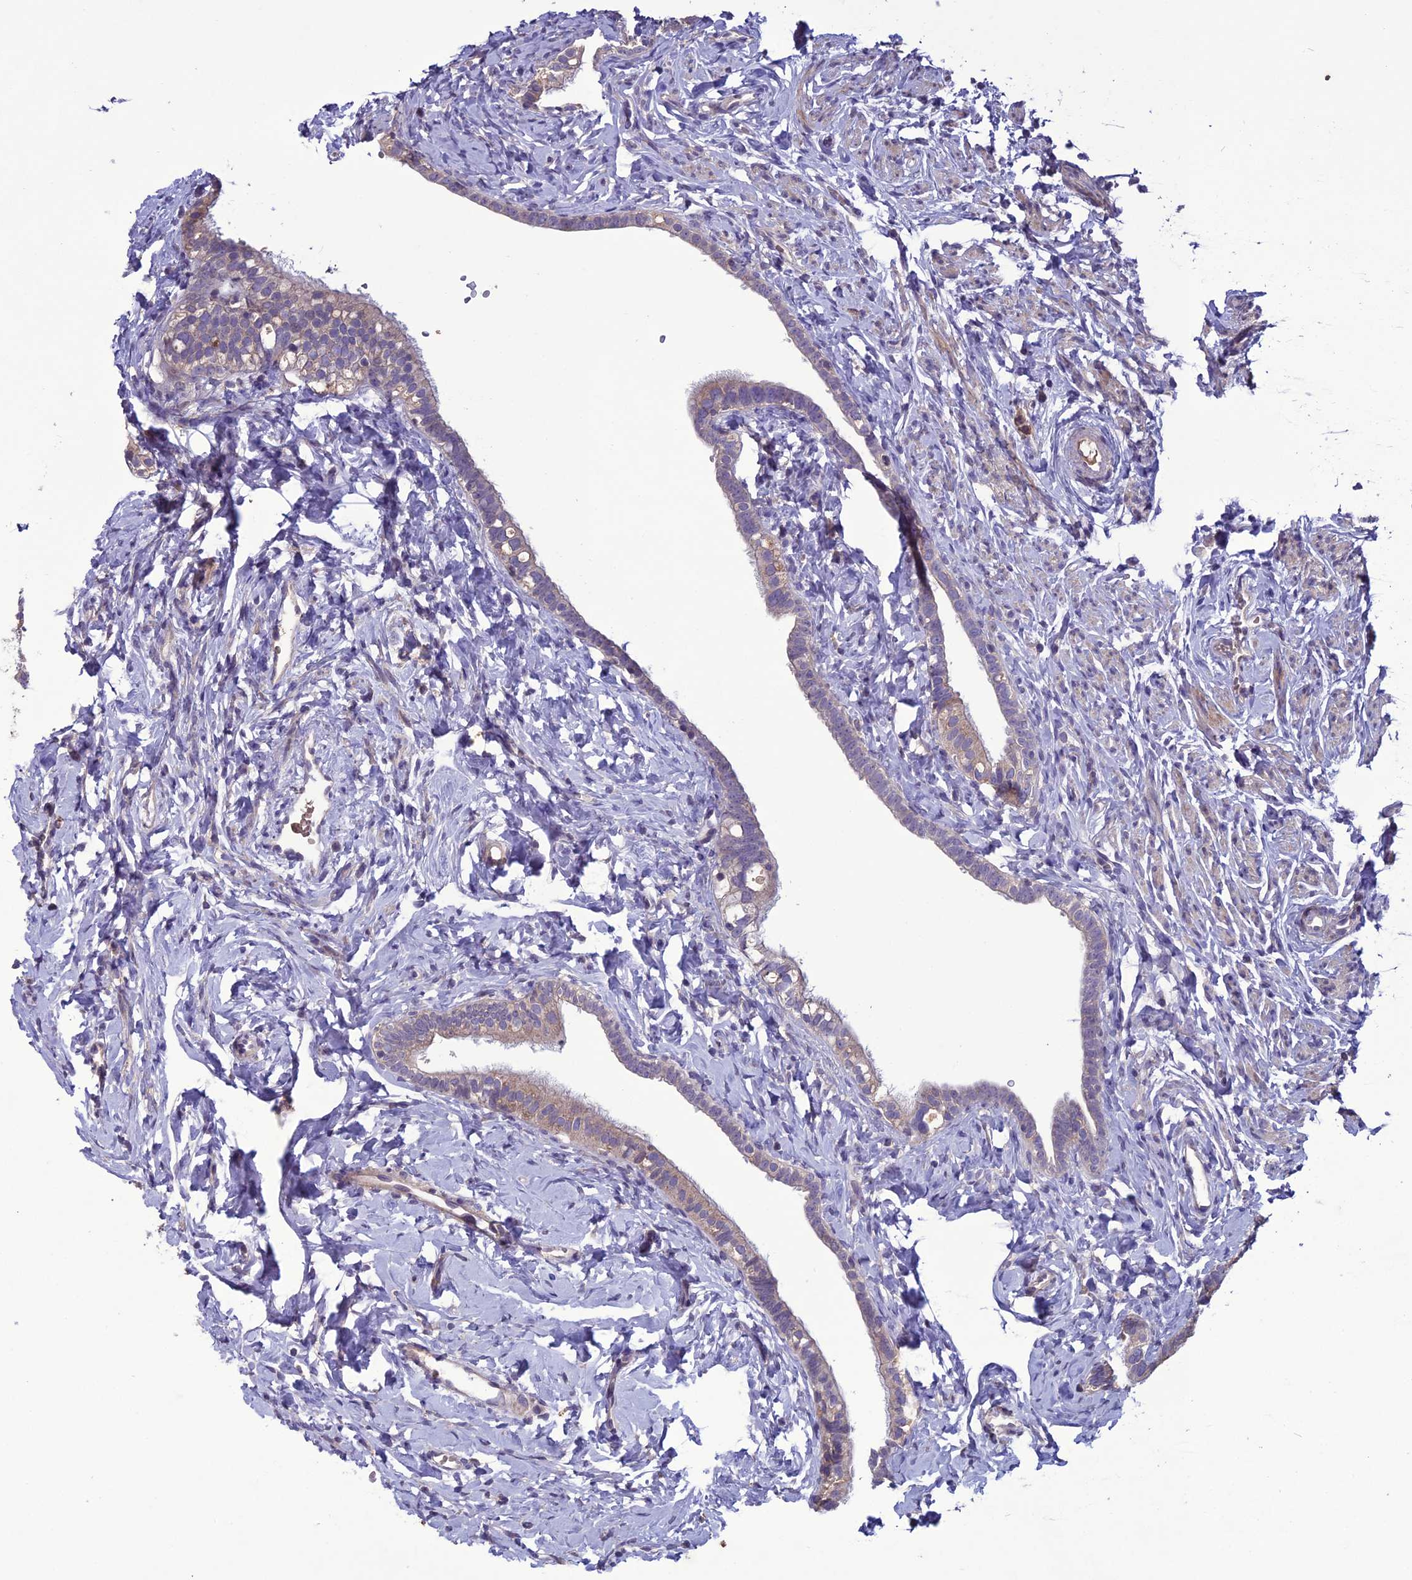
{"staining": {"intensity": "weak", "quantity": "<25%", "location": "cytoplasmic/membranous"}, "tissue": "fallopian tube", "cell_type": "Glandular cells", "image_type": "normal", "snomed": [{"axis": "morphology", "description": "Normal tissue, NOS"}, {"axis": "topography", "description": "Fallopian tube"}], "caption": "Immunohistochemistry micrograph of unremarkable fallopian tube: fallopian tube stained with DAB demonstrates no significant protein positivity in glandular cells.", "gene": "C2orf76", "patient": {"sex": "female", "age": 66}}